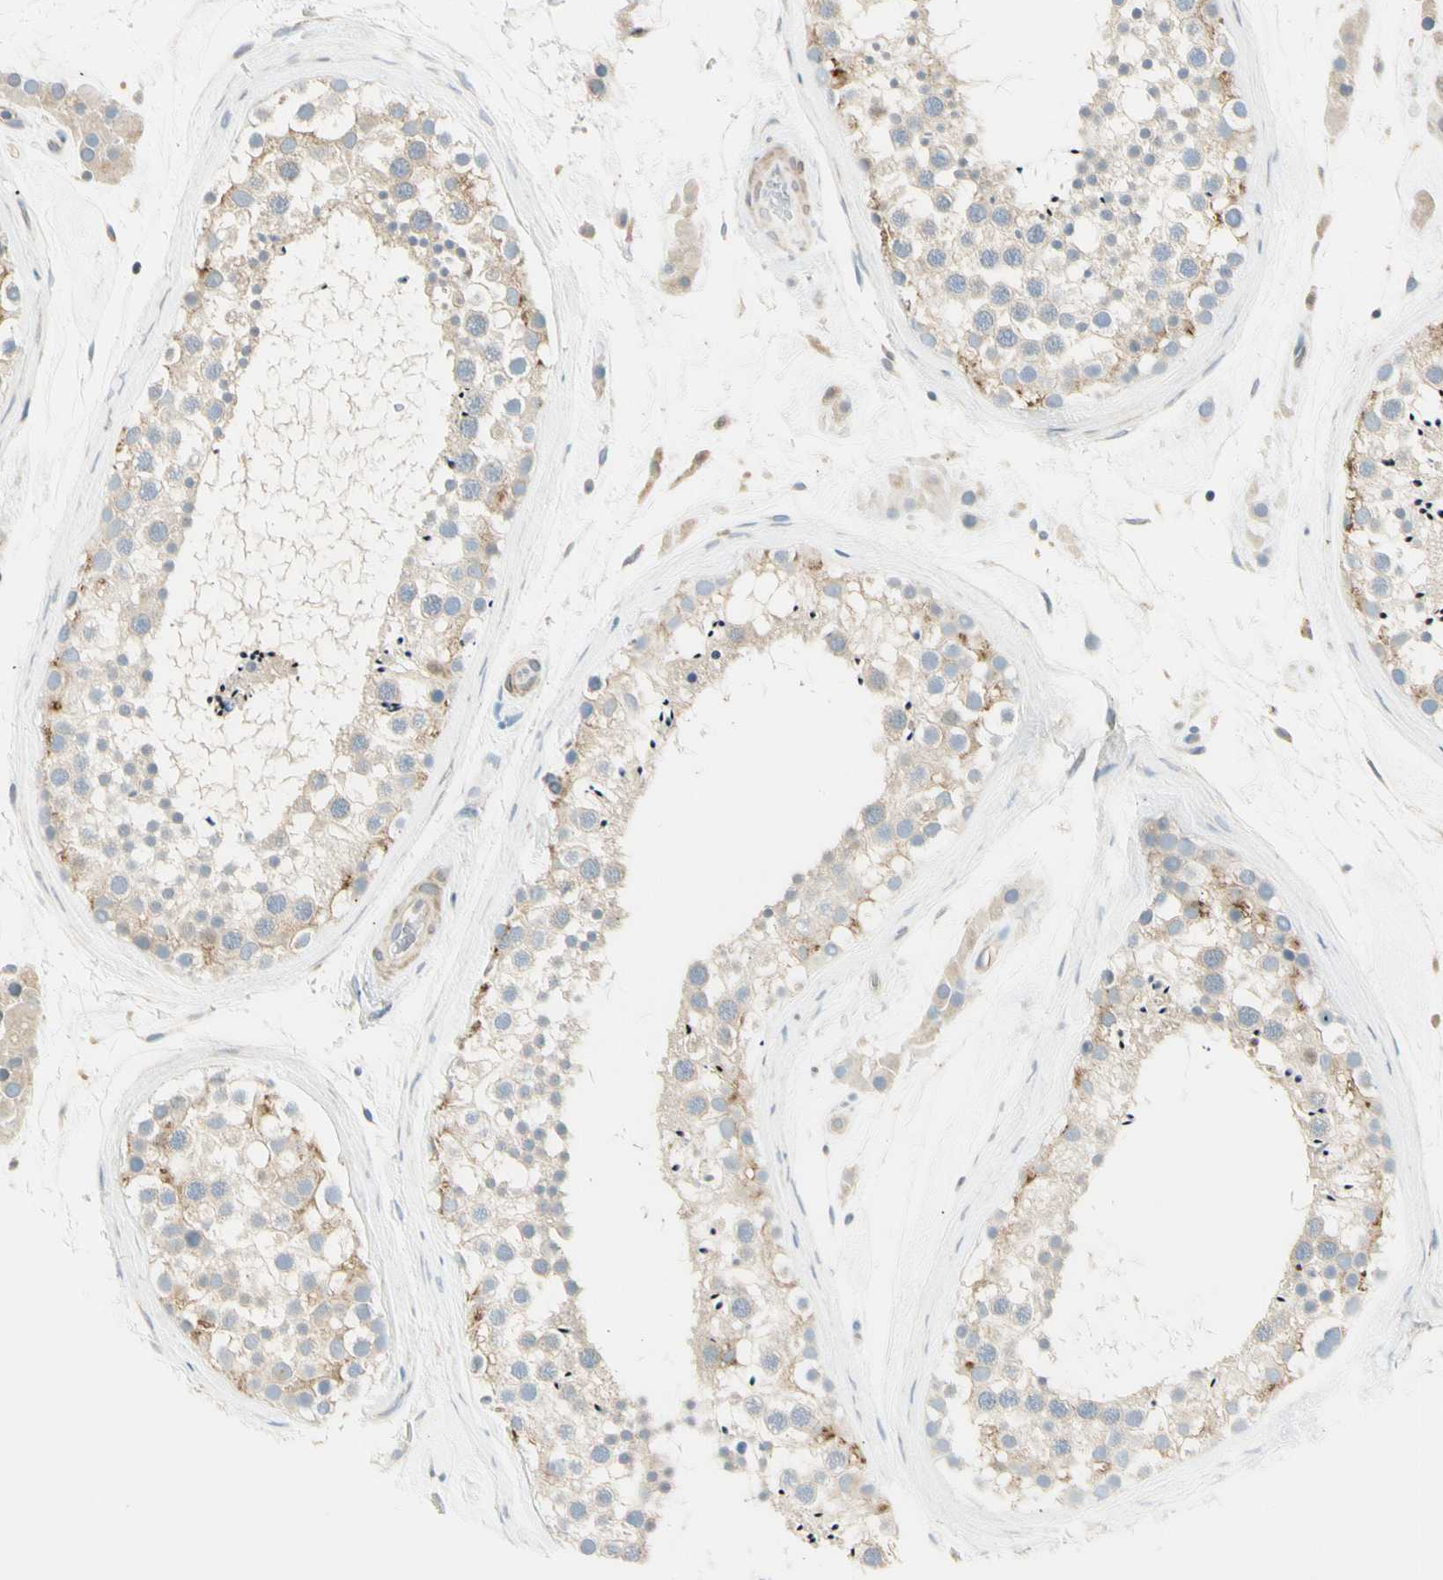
{"staining": {"intensity": "weak", "quantity": ">75%", "location": "cytoplasmic/membranous"}, "tissue": "testis", "cell_type": "Cells in seminiferous ducts", "image_type": "normal", "snomed": [{"axis": "morphology", "description": "Normal tissue, NOS"}, {"axis": "topography", "description": "Testis"}], "caption": "A low amount of weak cytoplasmic/membranous staining is present in about >75% of cells in seminiferous ducts in benign testis.", "gene": "ADGRA3", "patient": {"sex": "male", "age": 46}}